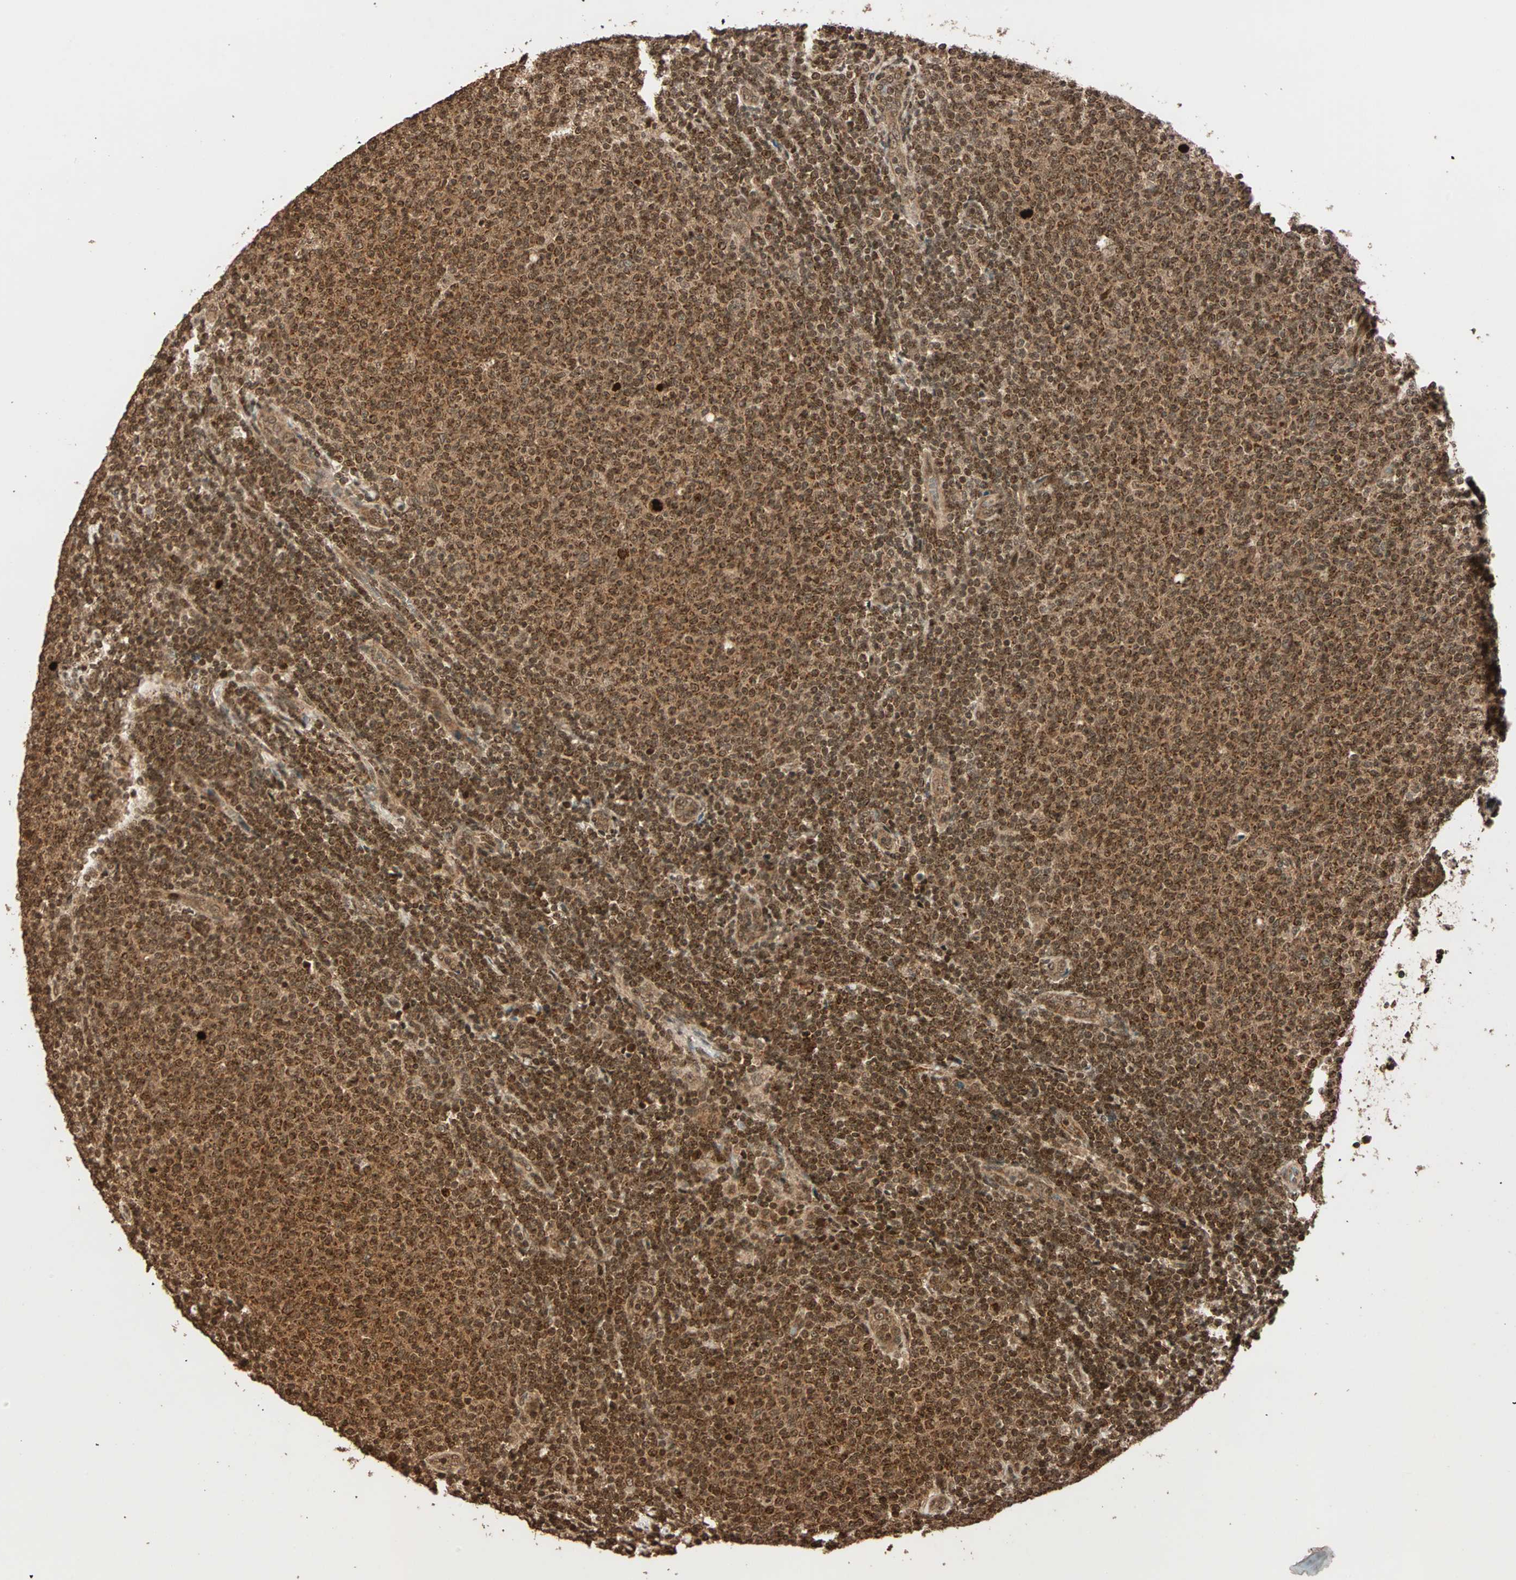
{"staining": {"intensity": "strong", "quantity": ">75%", "location": "nuclear"}, "tissue": "lymphoma", "cell_type": "Tumor cells", "image_type": "cancer", "snomed": [{"axis": "morphology", "description": "Malignant lymphoma, non-Hodgkin's type, Low grade"}, {"axis": "topography", "description": "Lymph node"}], "caption": "DAB (3,3'-diaminobenzidine) immunohistochemical staining of human low-grade malignant lymphoma, non-Hodgkin's type displays strong nuclear protein expression in approximately >75% of tumor cells. The staining is performed using DAB (3,3'-diaminobenzidine) brown chromogen to label protein expression. The nuclei are counter-stained blue using hematoxylin.", "gene": "ALKBH5", "patient": {"sex": "male", "age": 66}}